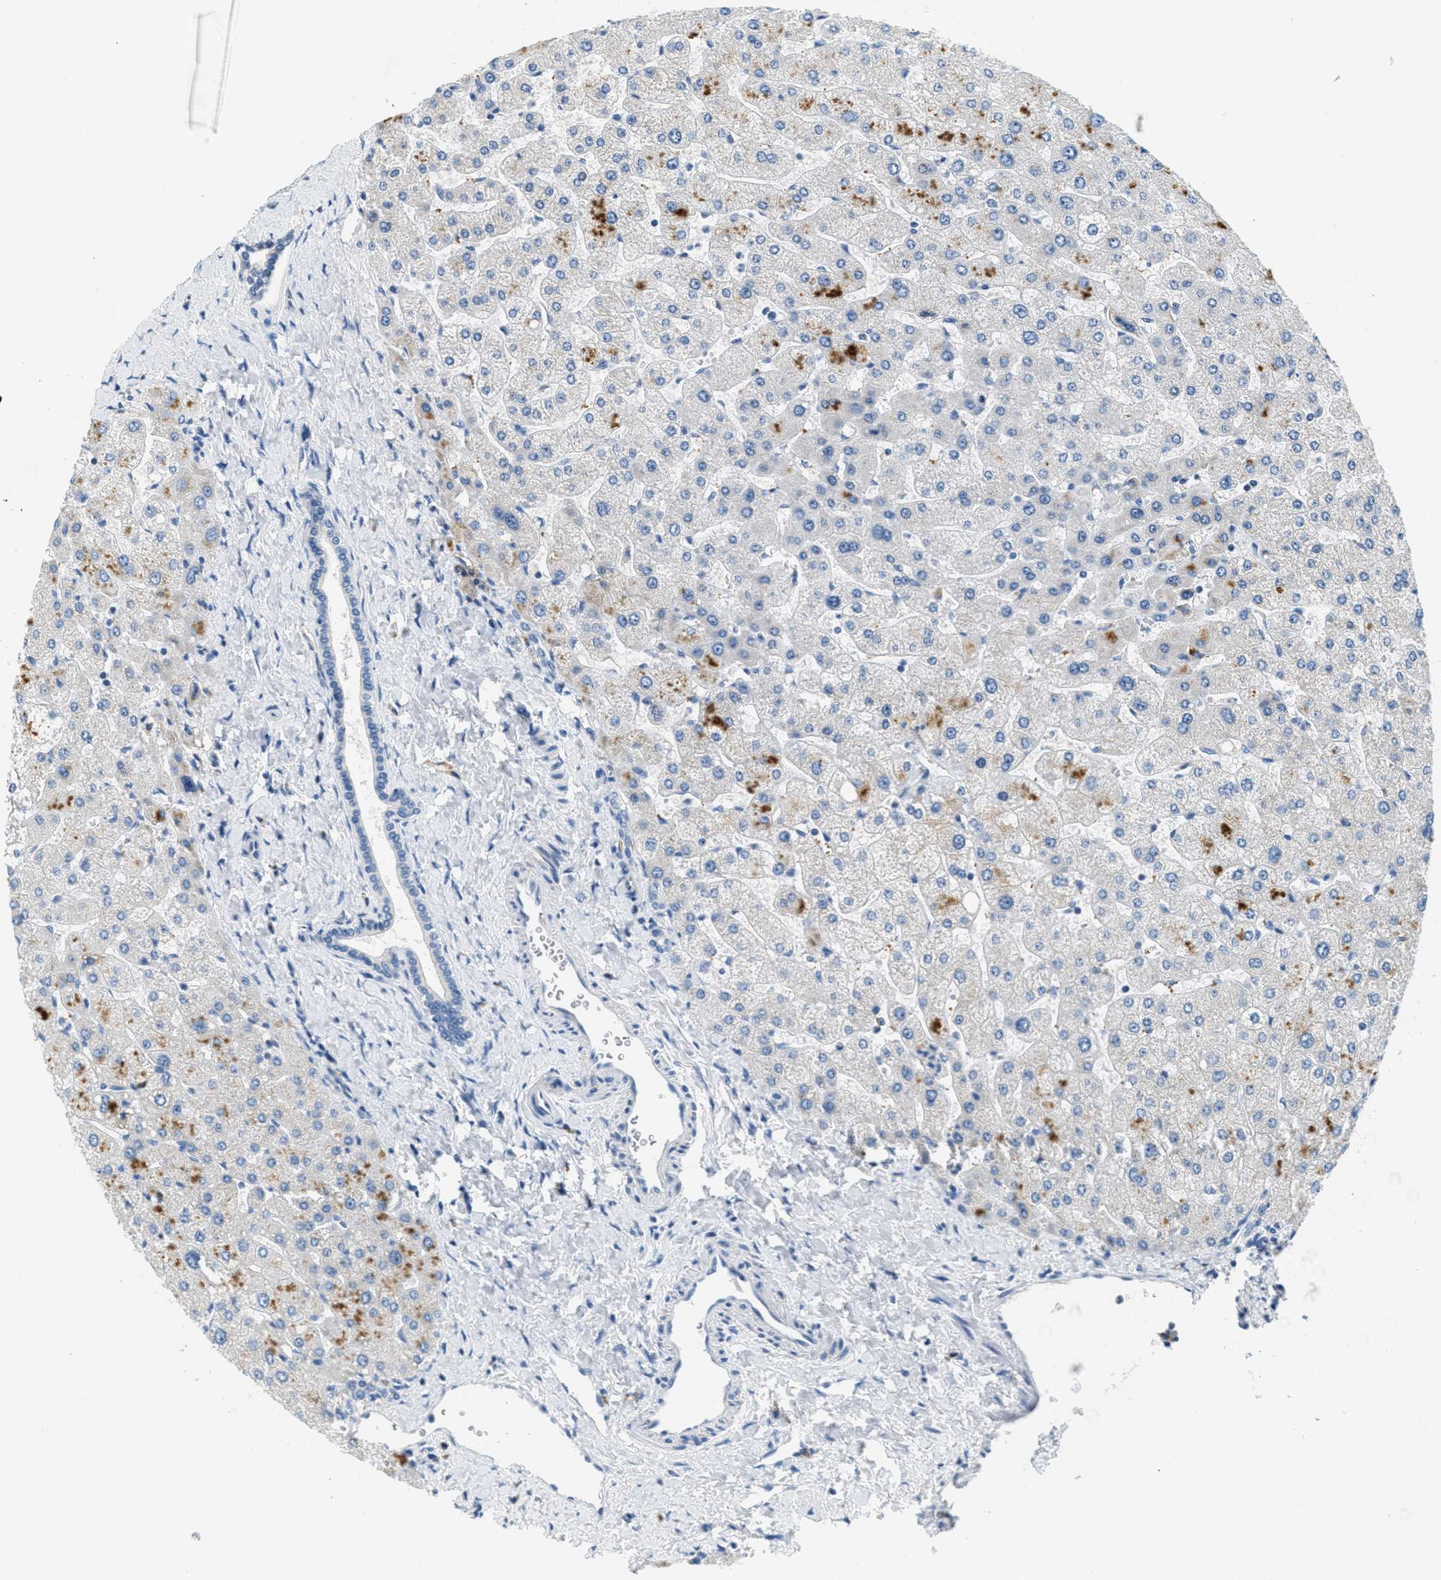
{"staining": {"intensity": "negative", "quantity": "none", "location": "none"}, "tissue": "liver", "cell_type": "Cholangiocytes", "image_type": "normal", "snomed": [{"axis": "morphology", "description": "Normal tissue, NOS"}, {"axis": "topography", "description": "Liver"}], "caption": "Image shows no significant protein staining in cholangiocytes of unremarkable liver.", "gene": "CA4", "patient": {"sex": "male", "age": 55}}